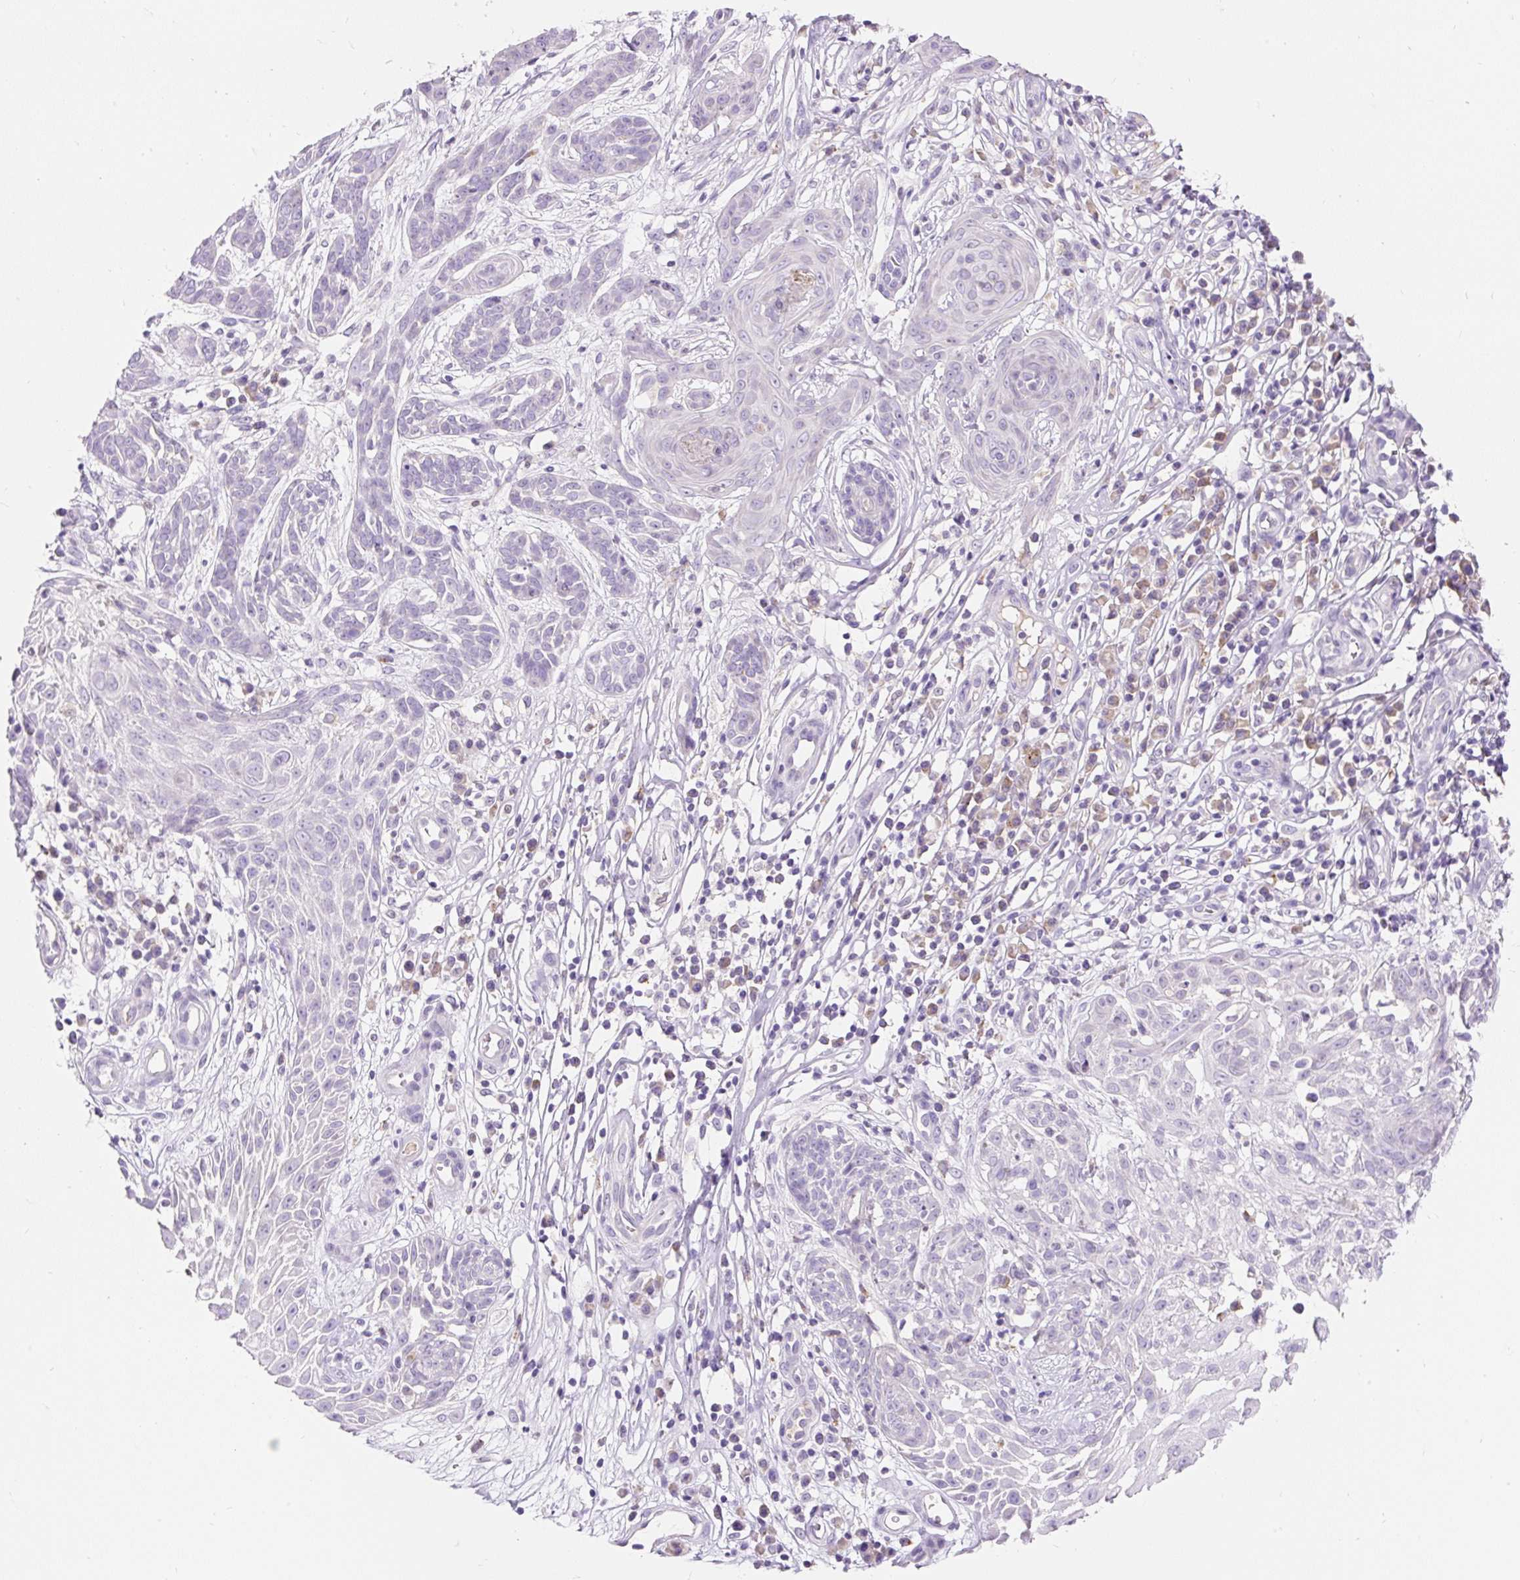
{"staining": {"intensity": "negative", "quantity": "none", "location": "none"}, "tissue": "skin cancer", "cell_type": "Tumor cells", "image_type": "cancer", "snomed": [{"axis": "morphology", "description": "Basal cell carcinoma"}, {"axis": "topography", "description": "Skin"}, {"axis": "topography", "description": "Skin, foot"}], "caption": "There is no significant positivity in tumor cells of basal cell carcinoma (skin).", "gene": "TMEM150C", "patient": {"sex": "female", "age": 86}}